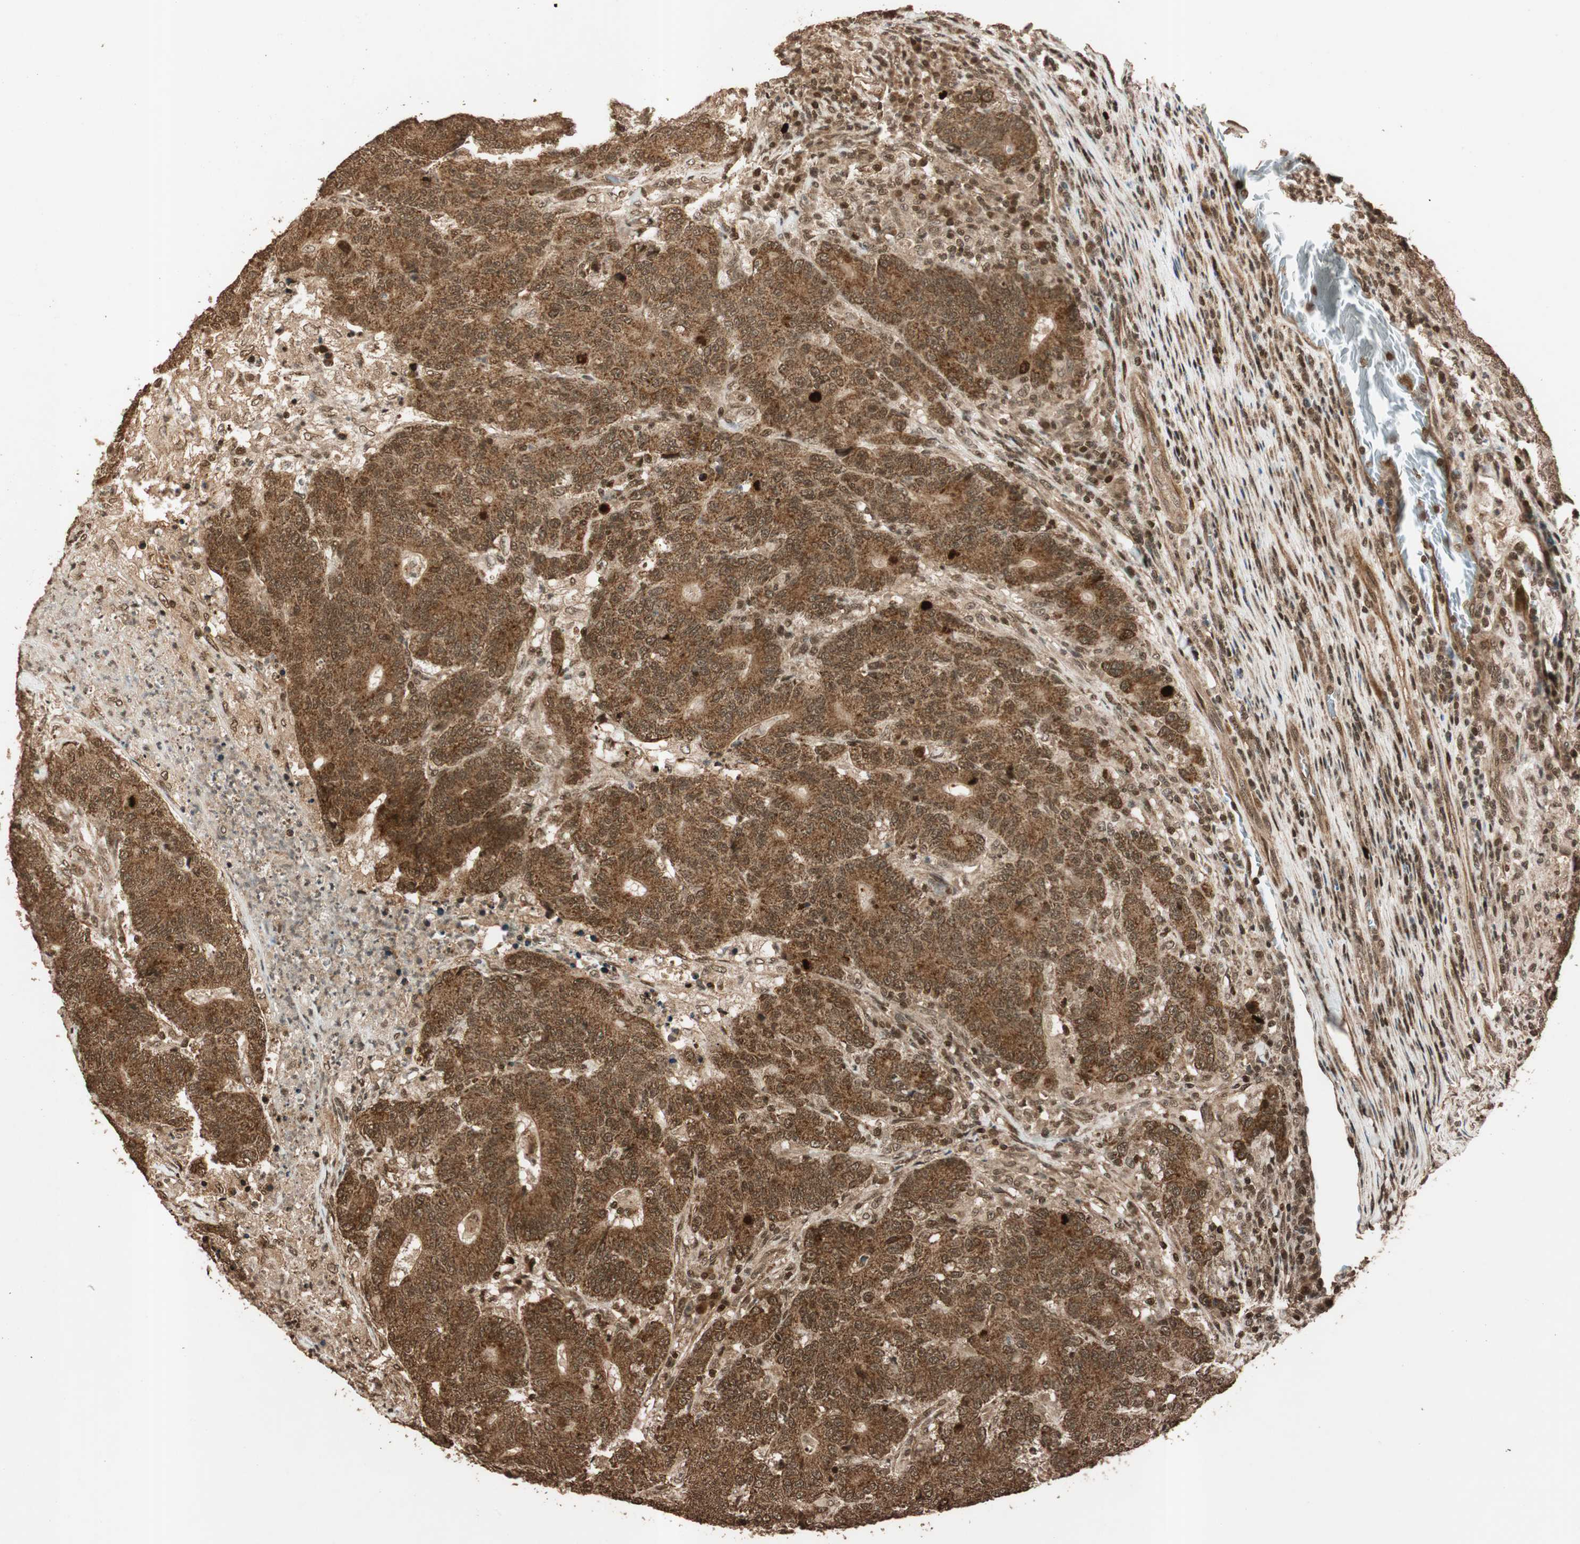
{"staining": {"intensity": "strong", "quantity": ">75%", "location": "cytoplasmic/membranous,nuclear"}, "tissue": "colorectal cancer", "cell_type": "Tumor cells", "image_type": "cancer", "snomed": [{"axis": "morphology", "description": "Normal tissue, NOS"}, {"axis": "morphology", "description": "Adenocarcinoma, NOS"}, {"axis": "topography", "description": "Colon"}], "caption": "Protein positivity by immunohistochemistry (IHC) displays strong cytoplasmic/membranous and nuclear expression in approximately >75% of tumor cells in colorectal cancer.", "gene": "ALKBH5", "patient": {"sex": "female", "age": 75}}